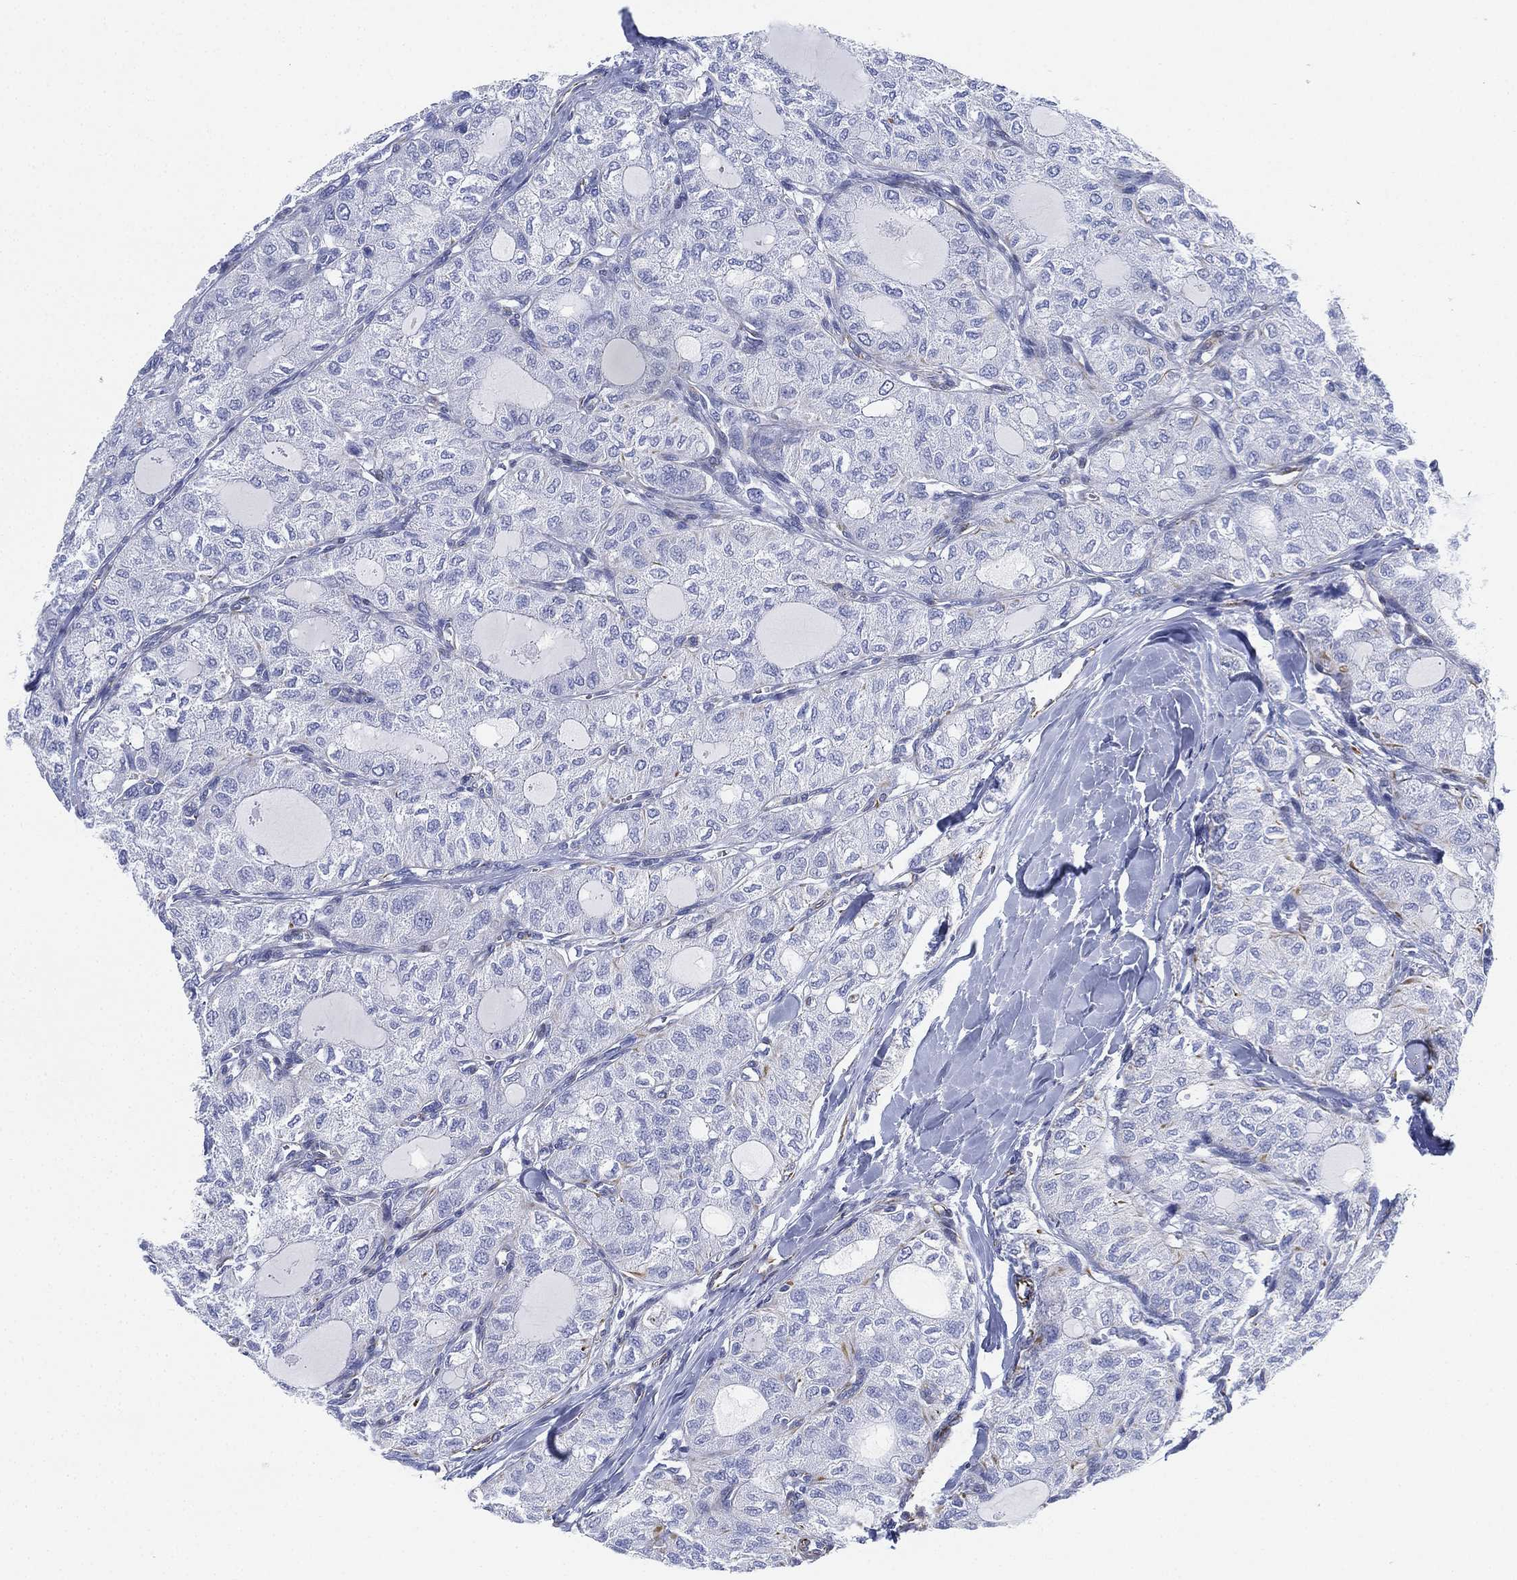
{"staining": {"intensity": "moderate", "quantity": "<25%", "location": "cytoplasmic/membranous"}, "tissue": "thyroid cancer", "cell_type": "Tumor cells", "image_type": "cancer", "snomed": [{"axis": "morphology", "description": "Follicular adenoma carcinoma, NOS"}, {"axis": "topography", "description": "Thyroid gland"}], "caption": "A brown stain shows moderate cytoplasmic/membranous staining of a protein in human follicular adenoma carcinoma (thyroid) tumor cells.", "gene": "PSKH2", "patient": {"sex": "male", "age": 75}}